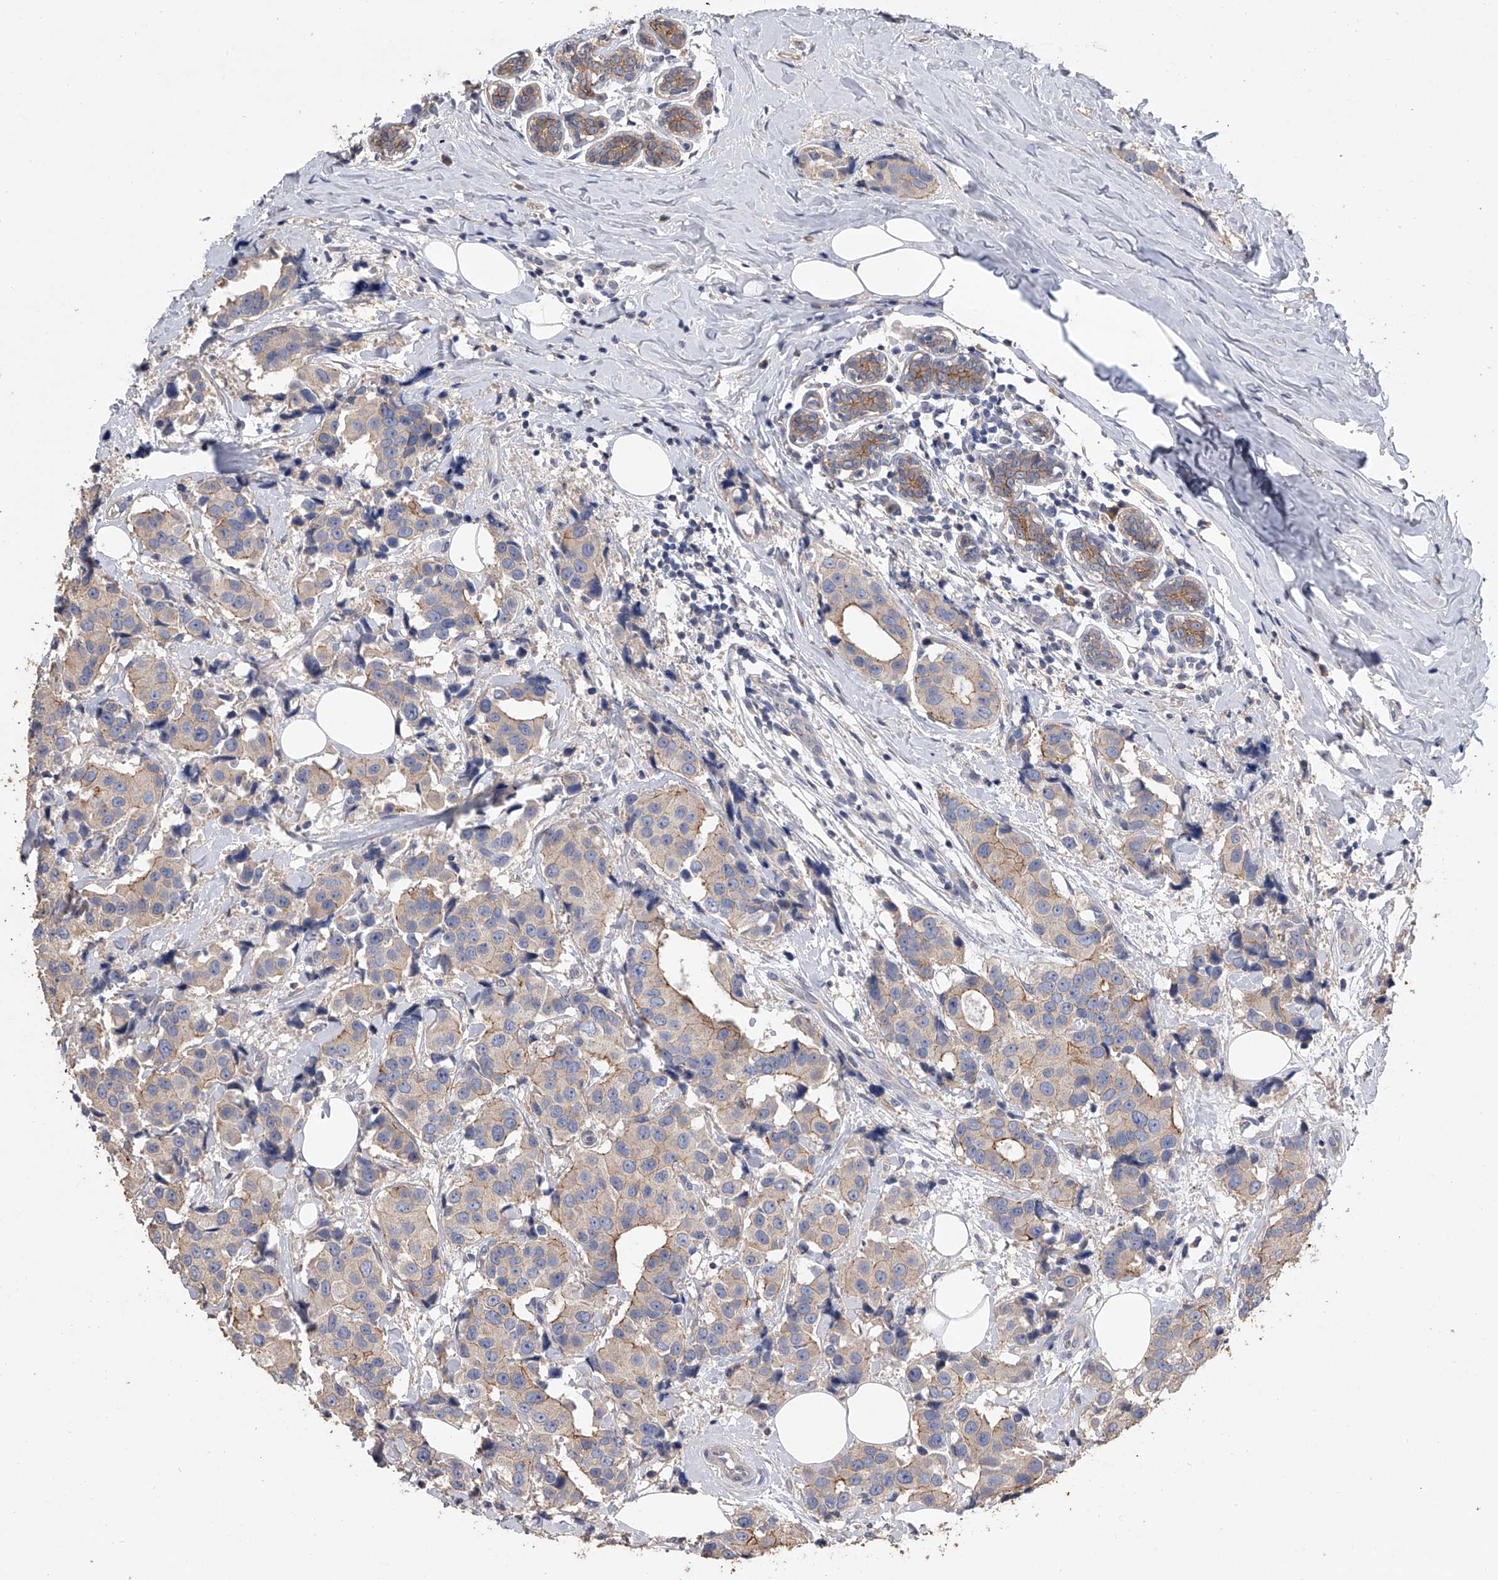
{"staining": {"intensity": "moderate", "quantity": "<25%", "location": "cytoplasmic/membranous"}, "tissue": "breast cancer", "cell_type": "Tumor cells", "image_type": "cancer", "snomed": [{"axis": "morphology", "description": "Normal tissue, NOS"}, {"axis": "morphology", "description": "Duct carcinoma"}, {"axis": "topography", "description": "Breast"}], "caption": "An image of breast cancer stained for a protein demonstrates moderate cytoplasmic/membranous brown staining in tumor cells. Ihc stains the protein of interest in brown and the nuclei are stained blue.", "gene": "ZNF343", "patient": {"sex": "female", "age": 39}}